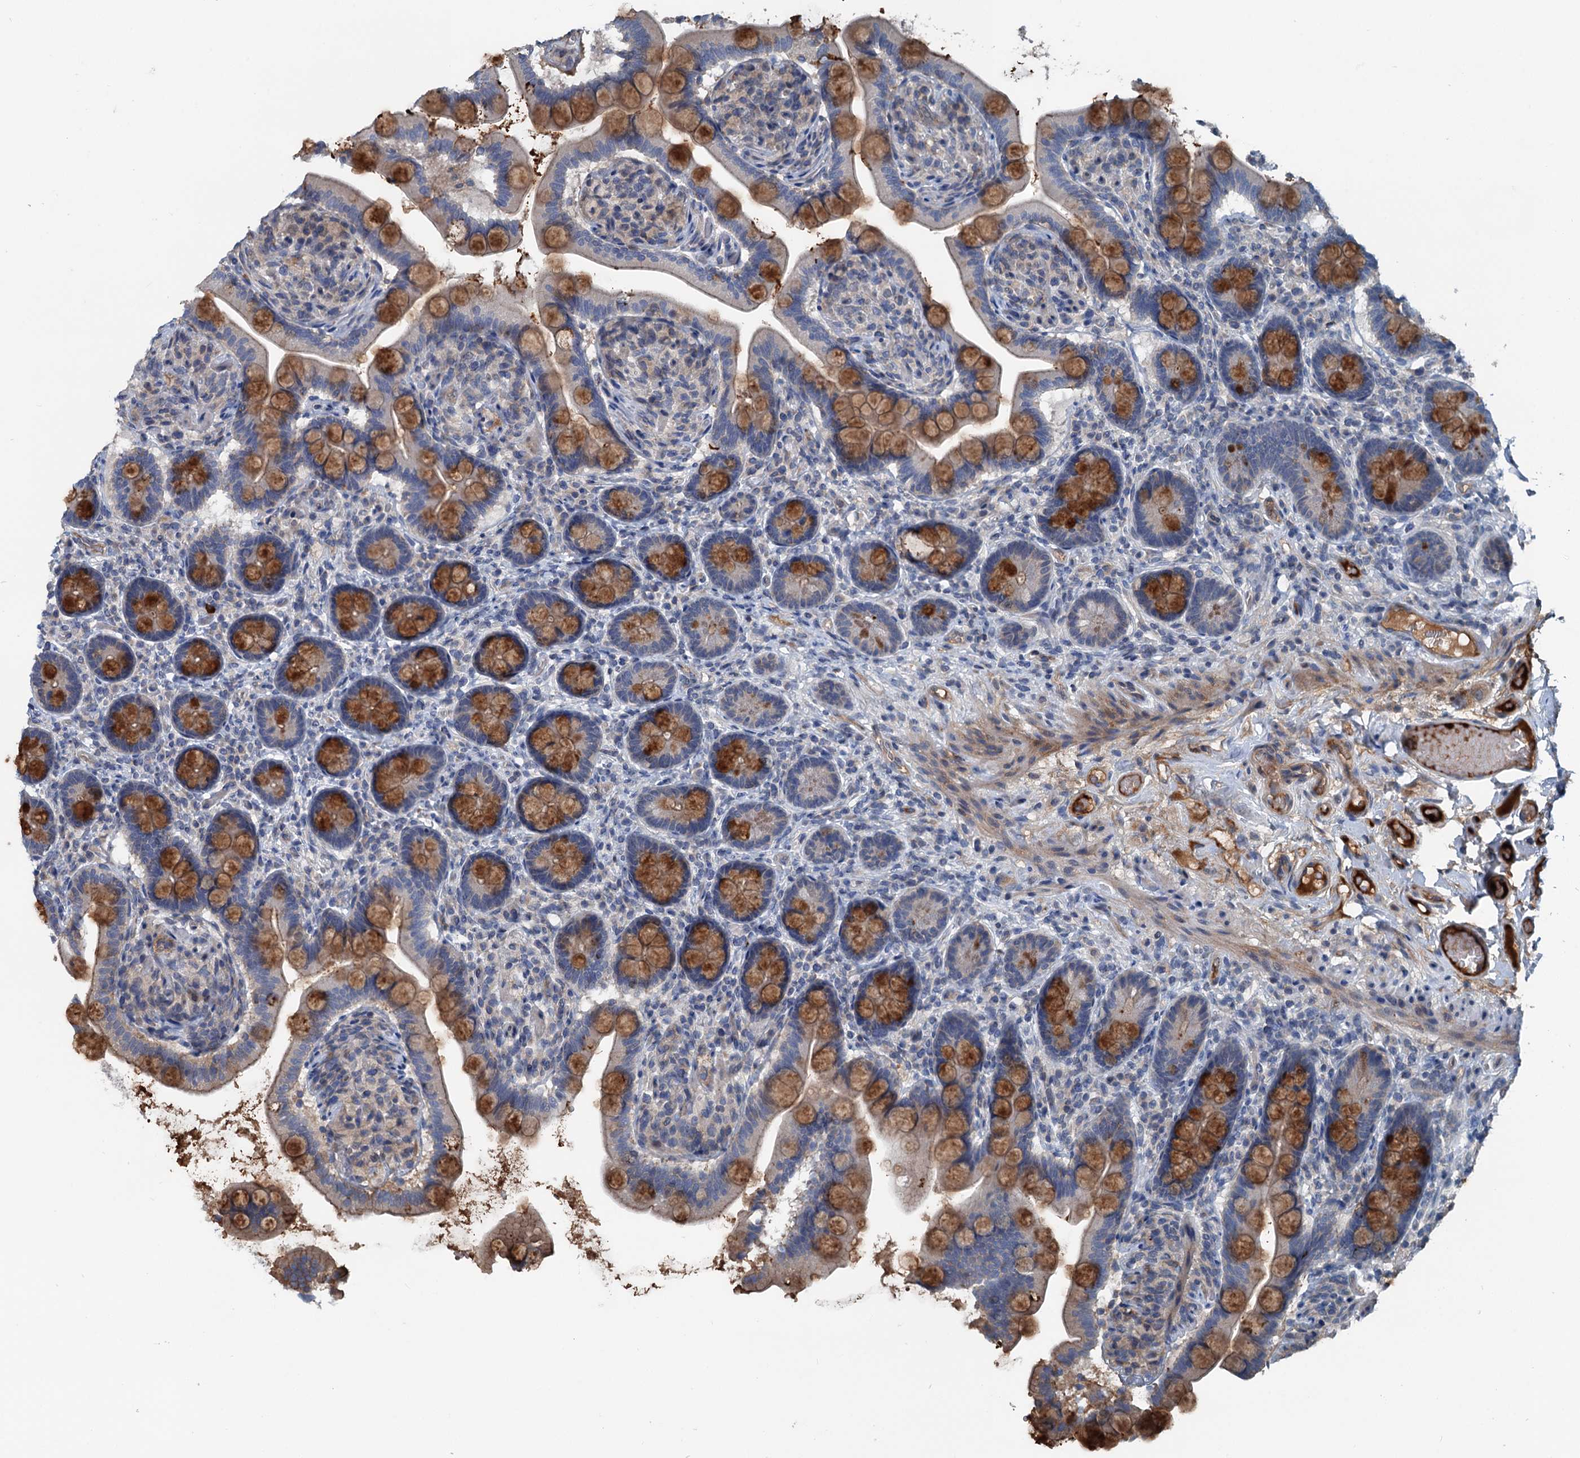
{"staining": {"intensity": "strong", "quantity": ">75%", "location": "cytoplasmic/membranous"}, "tissue": "small intestine", "cell_type": "Glandular cells", "image_type": "normal", "snomed": [{"axis": "morphology", "description": "Normal tissue, NOS"}, {"axis": "topography", "description": "Small intestine"}], "caption": "An immunohistochemistry (IHC) photomicrograph of unremarkable tissue is shown. Protein staining in brown labels strong cytoplasmic/membranous positivity in small intestine within glandular cells. The staining is performed using DAB (3,3'-diaminobenzidine) brown chromogen to label protein expression. The nuclei are counter-stained blue using hematoxylin.", "gene": "TEDC1", "patient": {"sex": "female", "age": 64}}